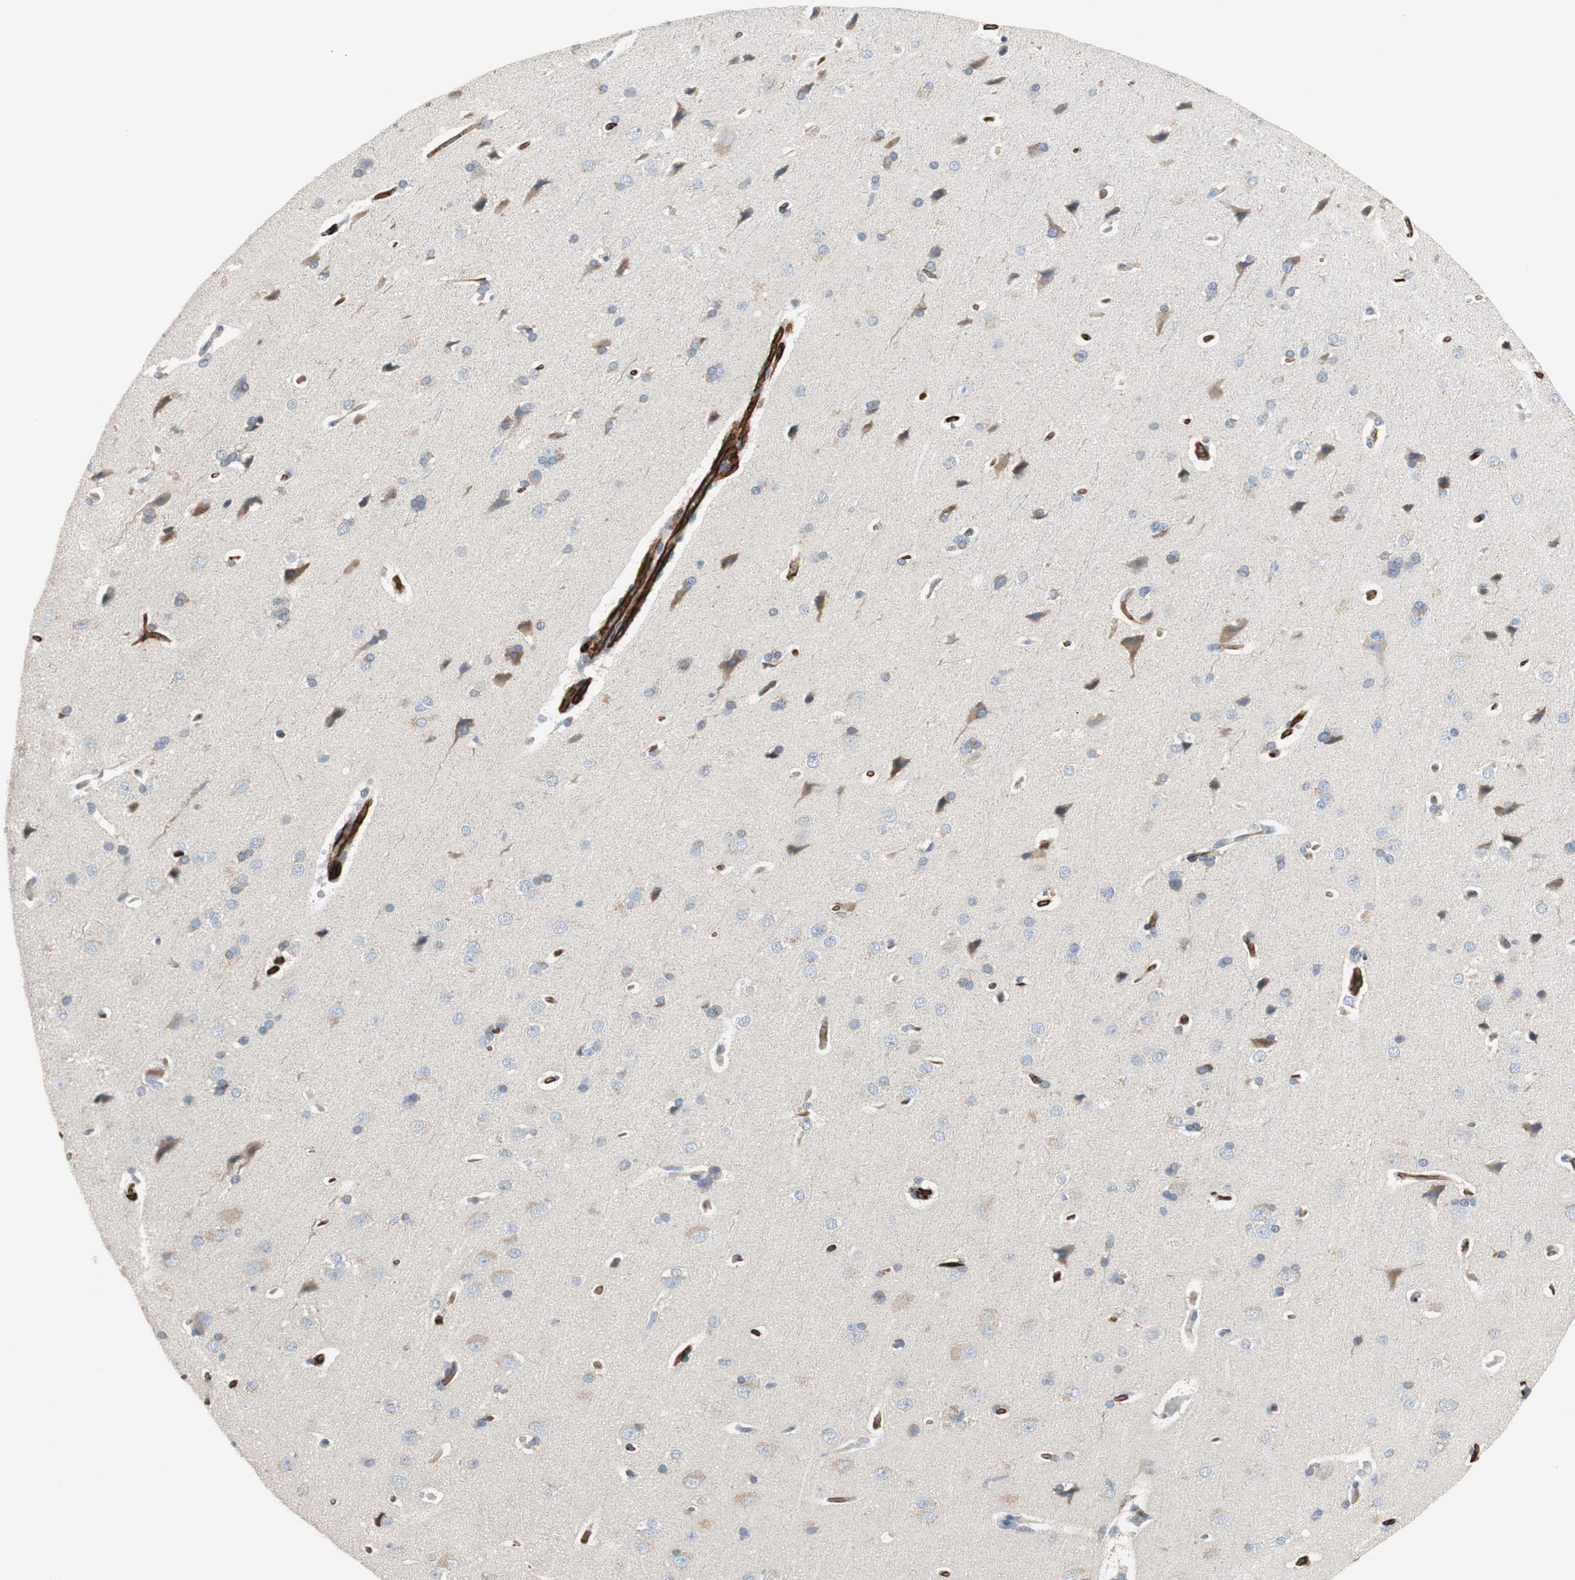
{"staining": {"intensity": "strong", "quantity": ">75%", "location": "cytoplasmic/membranous"}, "tissue": "cerebral cortex", "cell_type": "Endothelial cells", "image_type": "normal", "snomed": [{"axis": "morphology", "description": "Normal tissue, NOS"}, {"axis": "topography", "description": "Cerebral cortex"}], "caption": "Benign cerebral cortex was stained to show a protein in brown. There is high levels of strong cytoplasmic/membranous staining in approximately >75% of endothelial cells.", "gene": "ALPL", "patient": {"sex": "male", "age": 62}}